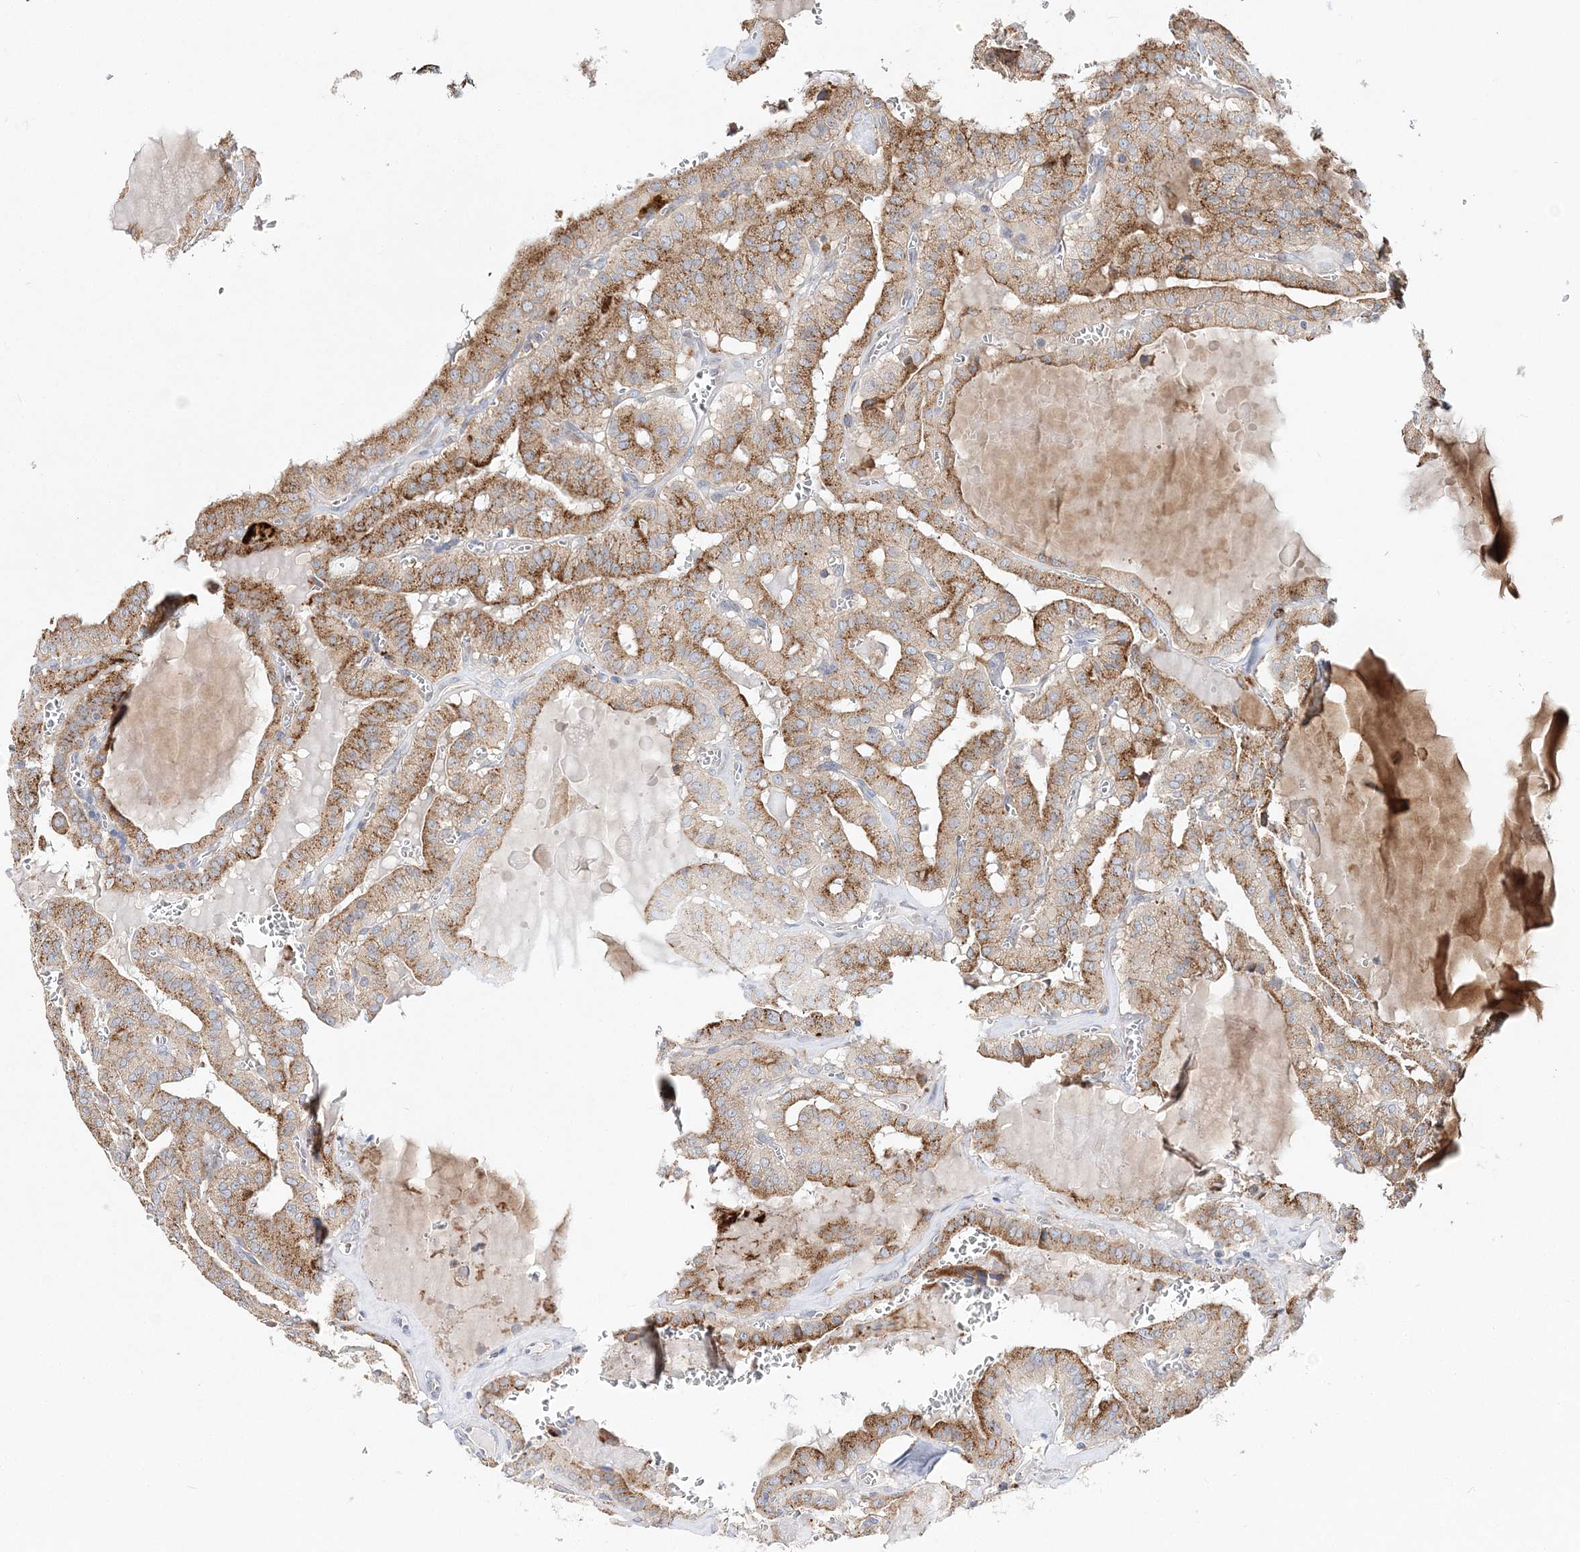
{"staining": {"intensity": "moderate", "quantity": ">75%", "location": "cytoplasmic/membranous"}, "tissue": "thyroid cancer", "cell_type": "Tumor cells", "image_type": "cancer", "snomed": [{"axis": "morphology", "description": "Papillary adenocarcinoma, NOS"}, {"axis": "topography", "description": "Thyroid gland"}], "caption": "Thyroid cancer (papillary adenocarcinoma) stained with a protein marker reveals moderate staining in tumor cells.", "gene": "C3orf38", "patient": {"sex": "male", "age": 52}}